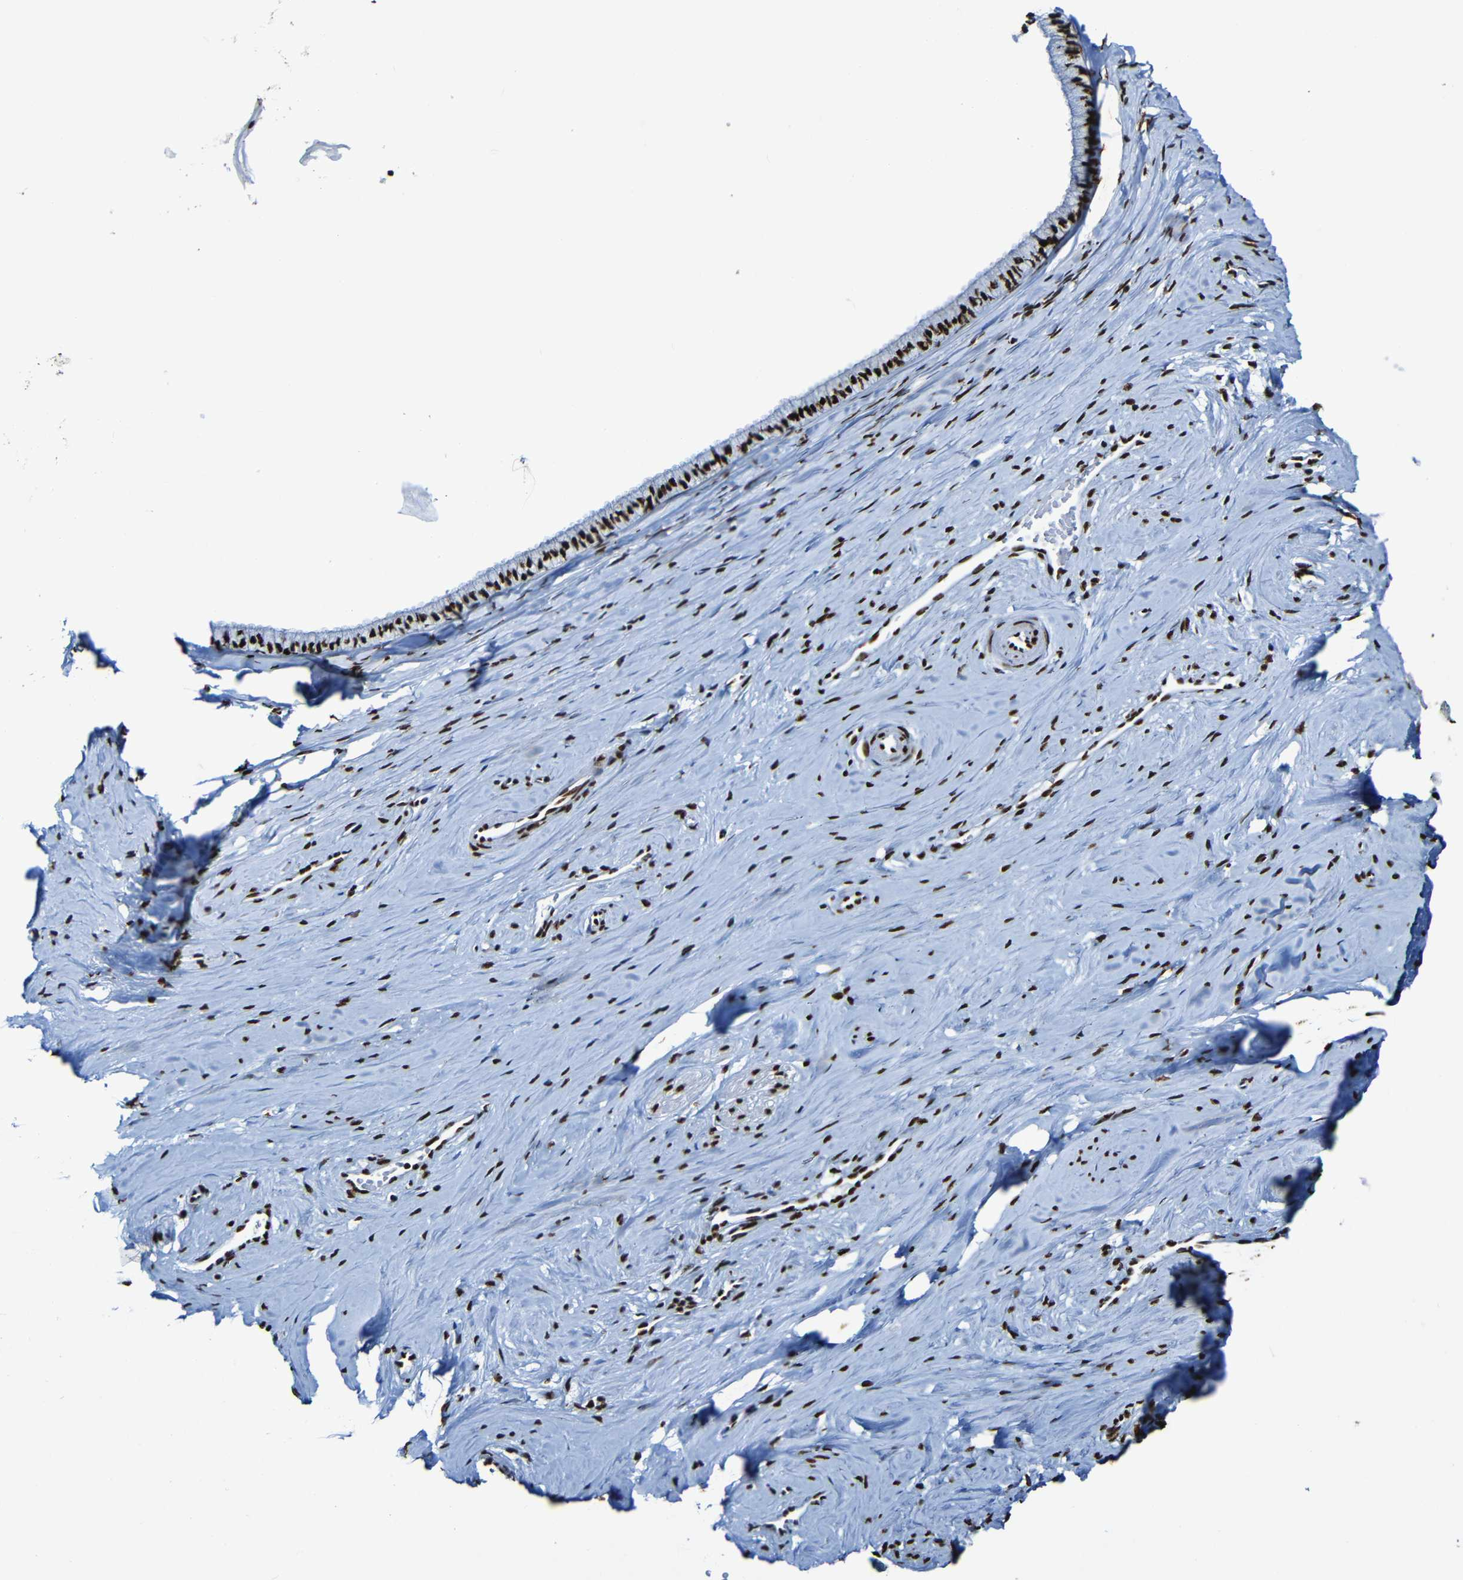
{"staining": {"intensity": "strong", "quantity": ">75%", "location": "nuclear"}, "tissue": "cervix", "cell_type": "Glandular cells", "image_type": "normal", "snomed": [{"axis": "morphology", "description": "Normal tissue, NOS"}, {"axis": "topography", "description": "Cervix"}], "caption": "Unremarkable cervix reveals strong nuclear expression in about >75% of glandular cells.", "gene": "SRSF3", "patient": {"sex": "female", "age": 39}}